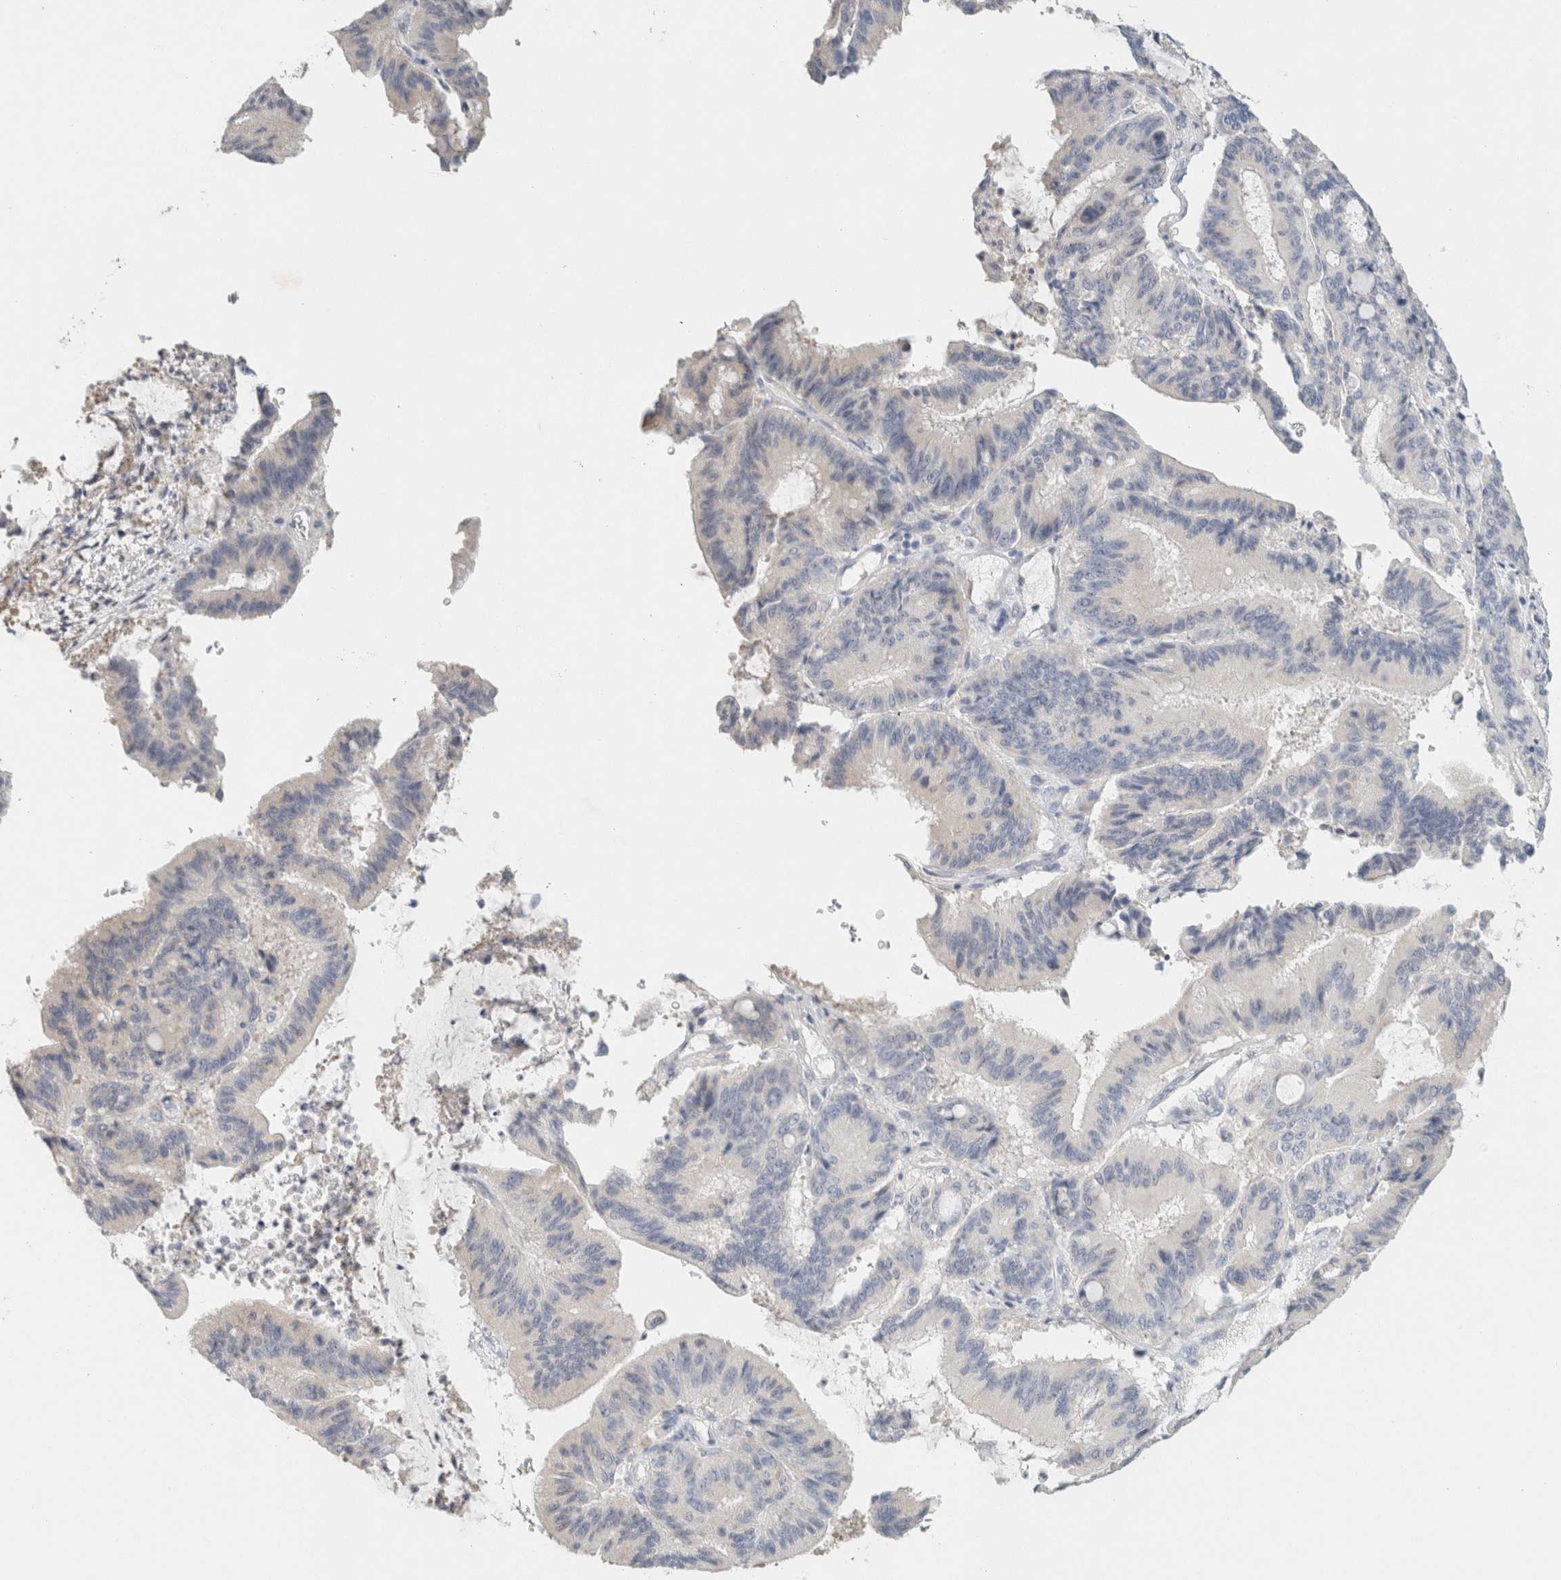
{"staining": {"intensity": "negative", "quantity": "none", "location": "none"}, "tissue": "liver cancer", "cell_type": "Tumor cells", "image_type": "cancer", "snomed": [{"axis": "morphology", "description": "Cholangiocarcinoma"}, {"axis": "topography", "description": "Liver"}], "caption": "A micrograph of human liver cholangiocarcinoma is negative for staining in tumor cells. The staining is performed using DAB (3,3'-diaminobenzidine) brown chromogen with nuclei counter-stained in using hematoxylin.", "gene": "NEFM", "patient": {"sex": "female", "age": 73}}